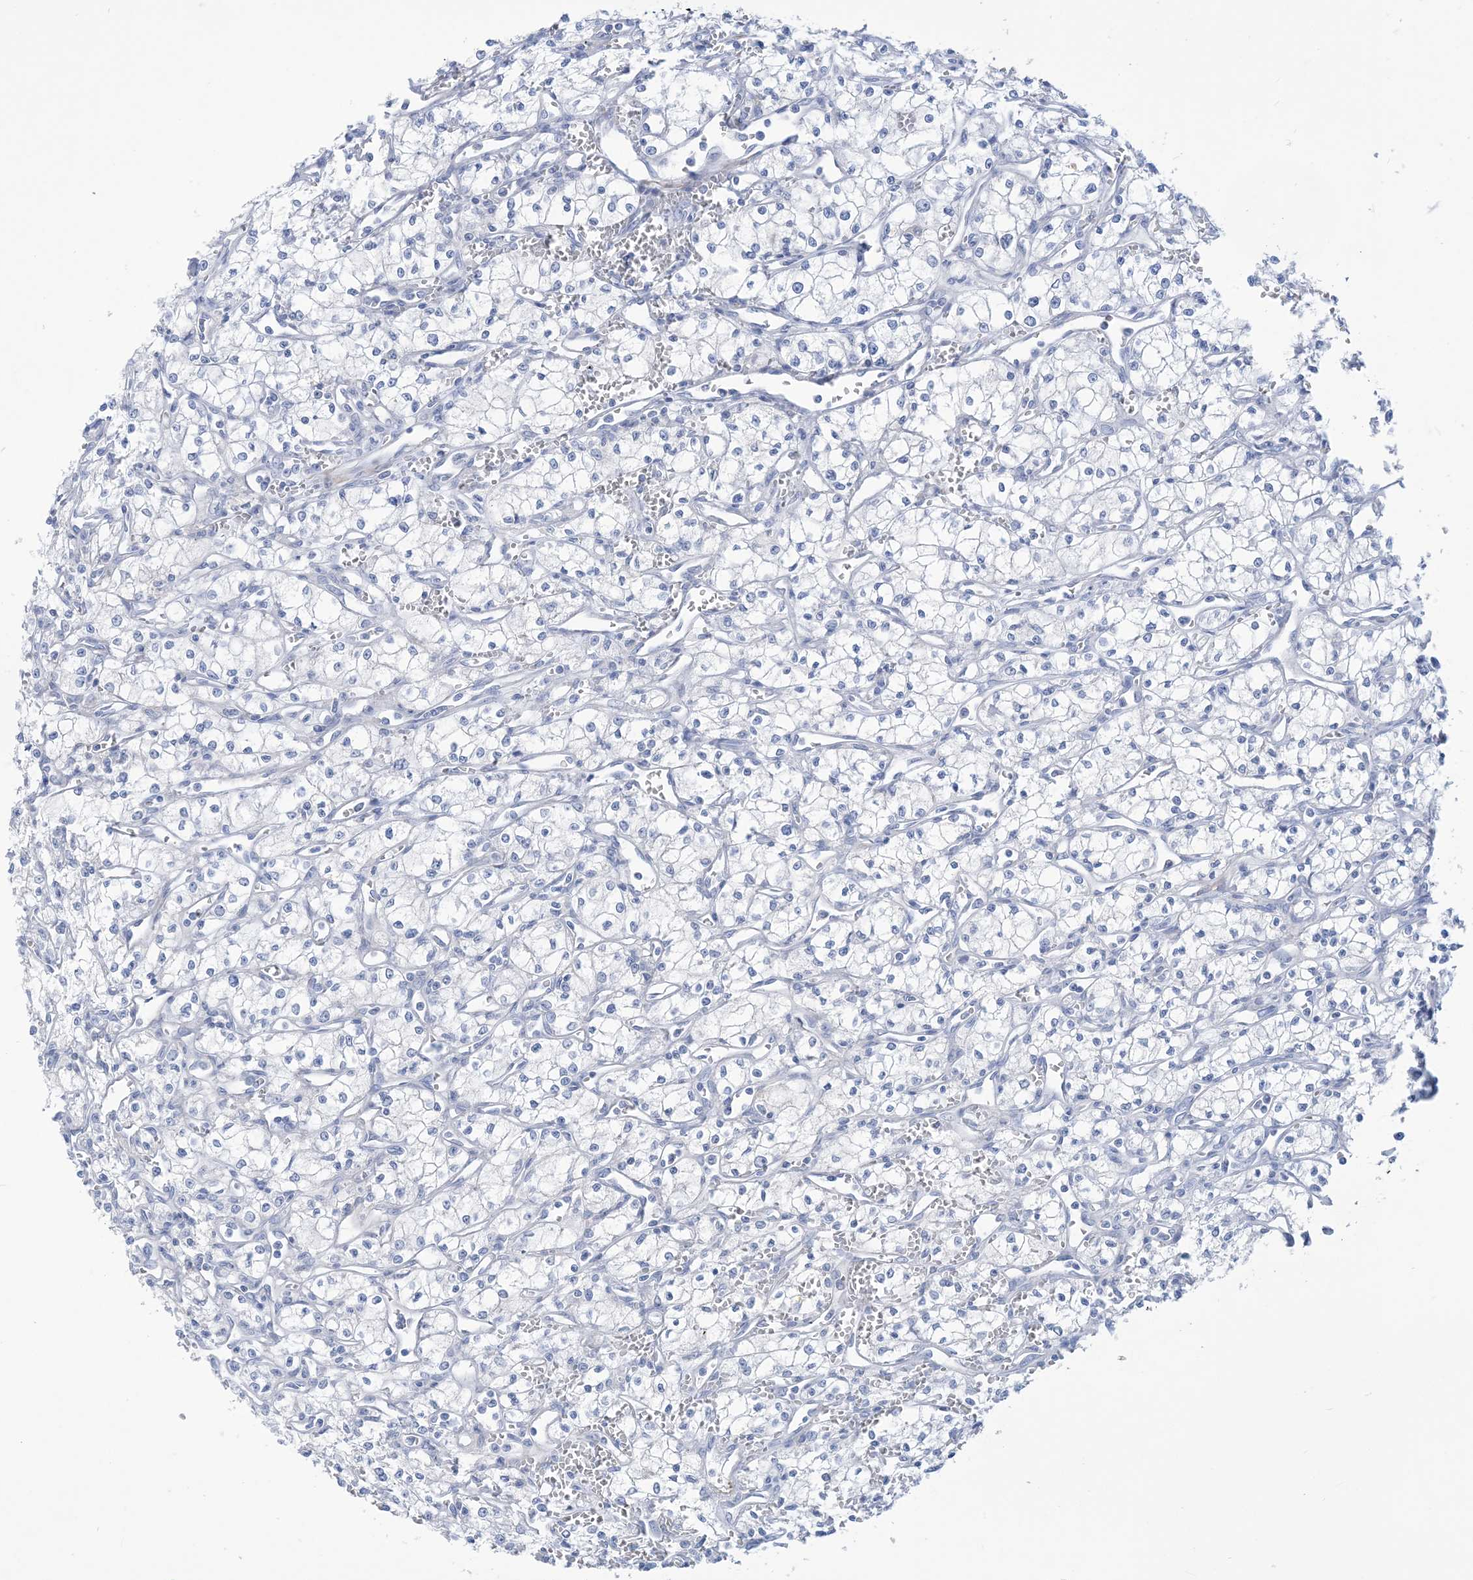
{"staining": {"intensity": "negative", "quantity": "none", "location": "none"}, "tissue": "renal cancer", "cell_type": "Tumor cells", "image_type": "cancer", "snomed": [{"axis": "morphology", "description": "Adenocarcinoma, NOS"}, {"axis": "topography", "description": "Kidney"}], "caption": "Micrograph shows no significant protein staining in tumor cells of renal cancer (adenocarcinoma). Nuclei are stained in blue.", "gene": "MARS2", "patient": {"sex": "male", "age": 59}}